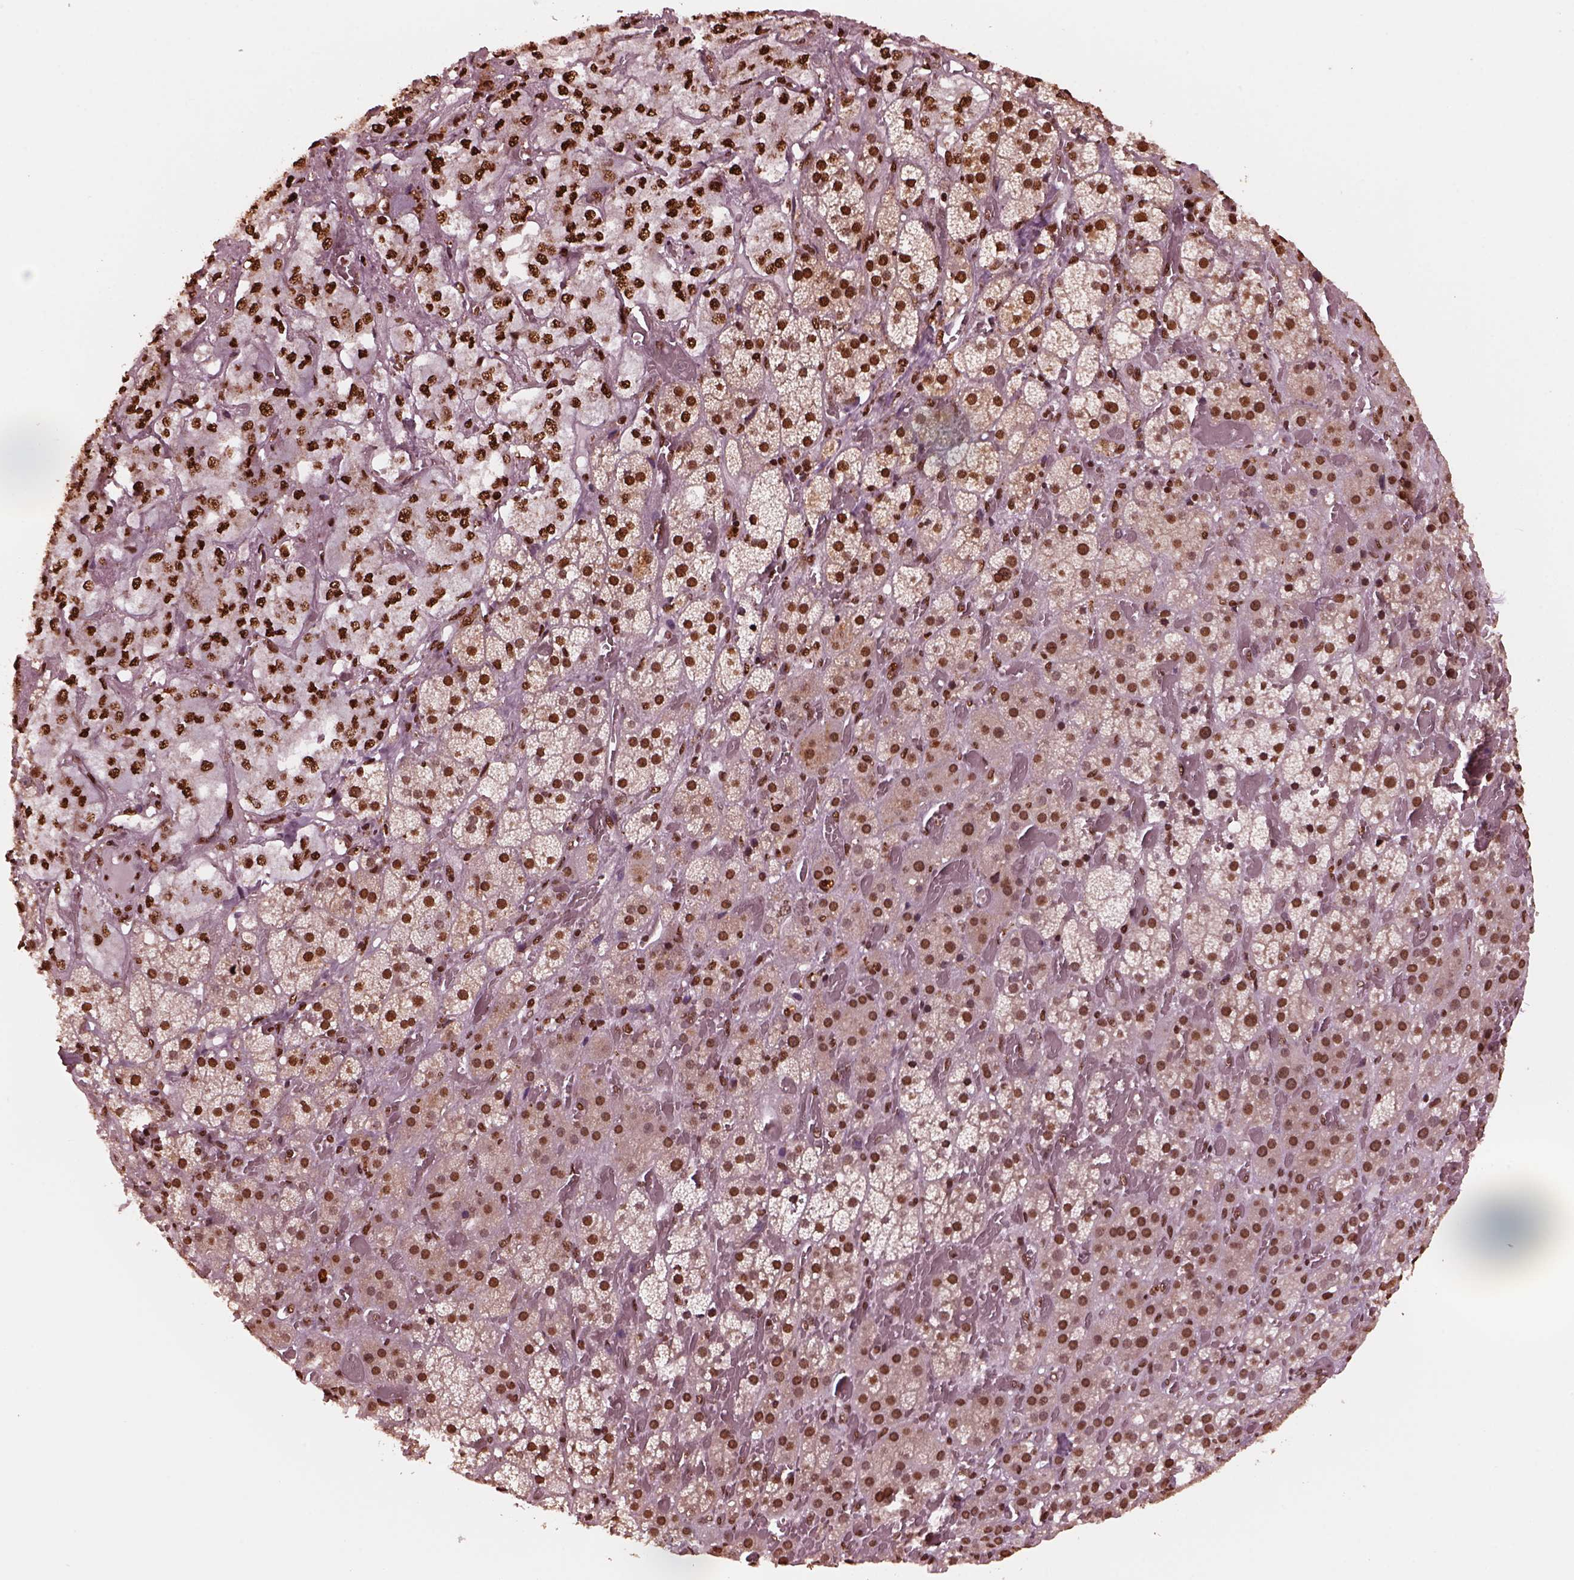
{"staining": {"intensity": "strong", "quantity": ">75%", "location": "nuclear"}, "tissue": "adrenal gland", "cell_type": "Glandular cells", "image_type": "normal", "snomed": [{"axis": "morphology", "description": "Normal tissue, NOS"}, {"axis": "topography", "description": "Adrenal gland"}], "caption": "Protein staining of unremarkable adrenal gland exhibits strong nuclear expression in about >75% of glandular cells. The staining was performed using DAB to visualize the protein expression in brown, while the nuclei were stained in blue with hematoxylin (Magnification: 20x).", "gene": "NSD1", "patient": {"sex": "male", "age": 57}}